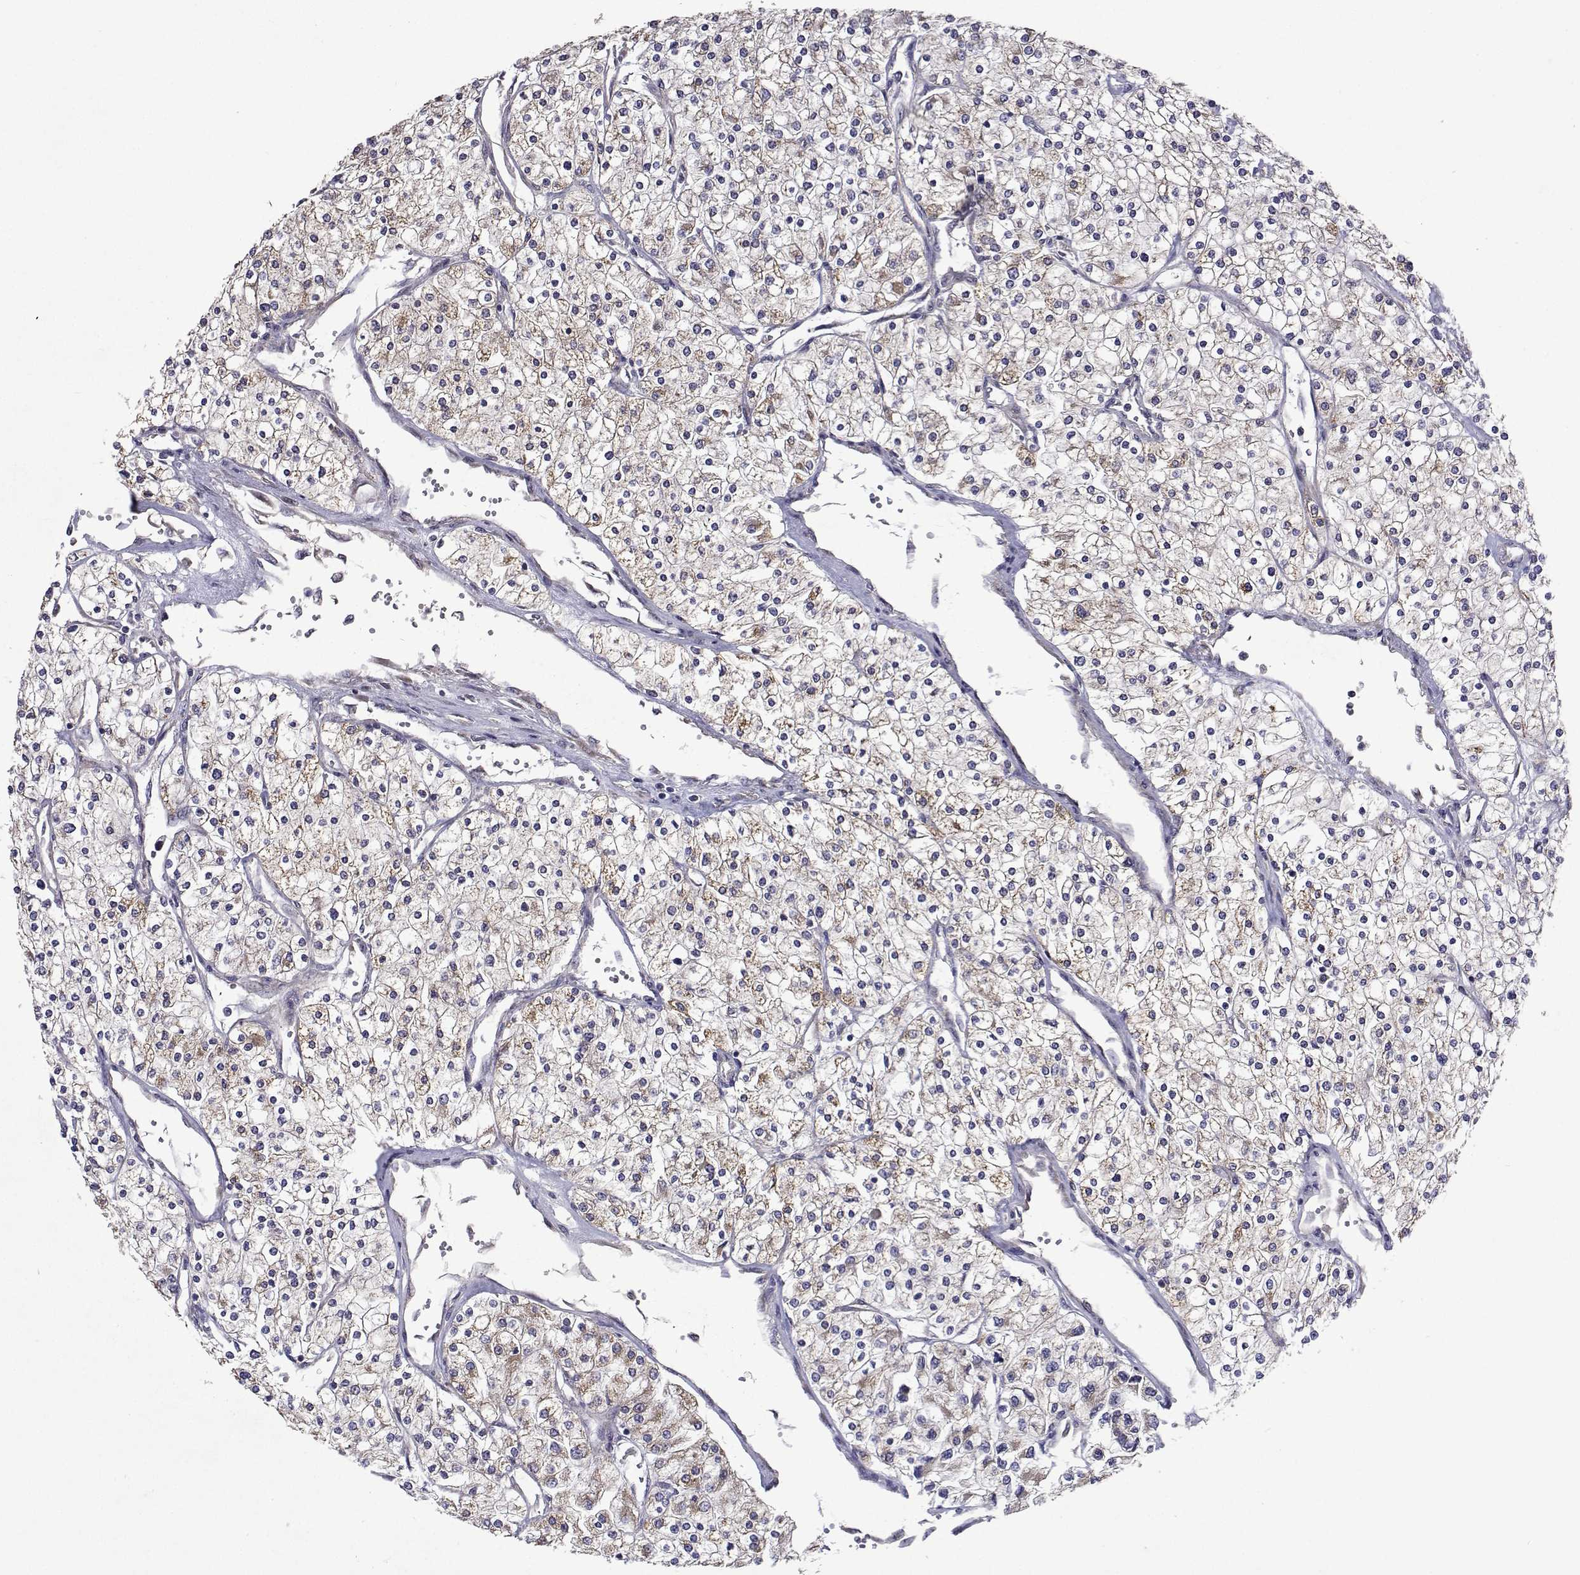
{"staining": {"intensity": "negative", "quantity": "none", "location": "none"}, "tissue": "renal cancer", "cell_type": "Tumor cells", "image_type": "cancer", "snomed": [{"axis": "morphology", "description": "Adenocarcinoma, NOS"}, {"axis": "topography", "description": "Kidney"}], "caption": "DAB immunohistochemical staining of adenocarcinoma (renal) reveals no significant staining in tumor cells.", "gene": "TARBP2", "patient": {"sex": "male", "age": 80}}